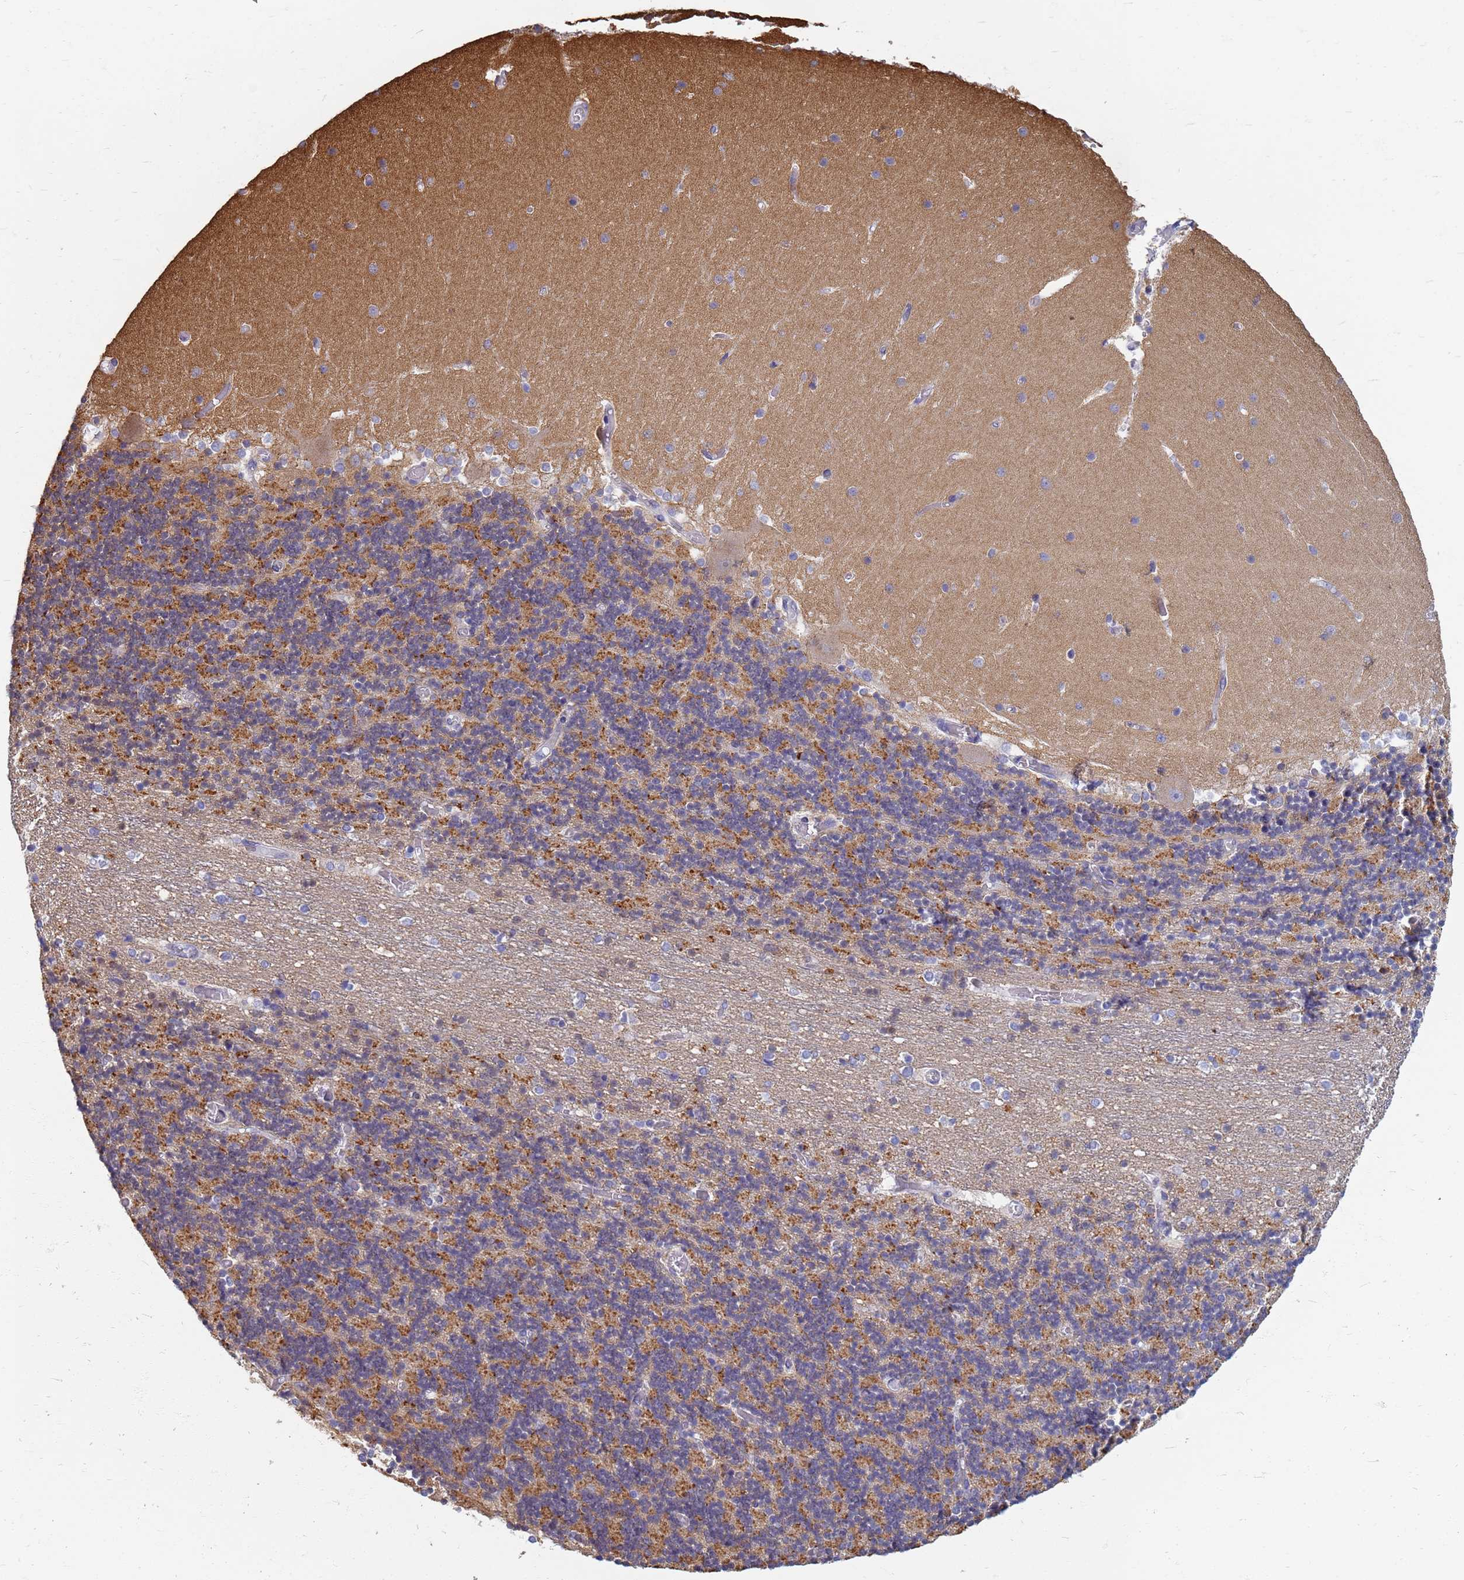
{"staining": {"intensity": "moderate", "quantity": "25%-75%", "location": "cytoplasmic/membranous"}, "tissue": "cerebellum", "cell_type": "Cells in granular layer", "image_type": "normal", "snomed": [{"axis": "morphology", "description": "Normal tissue, NOS"}, {"axis": "topography", "description": "Cerebellum"}], "caption": "This image exhibits immunohistochemistry staining of unremarkable cerebellum, with medium moderate cytoplasmic/membranous positivity in about 25%-75% of cells in granular layer.", "gene": "ATP6V1E1", "patient": {"sex": "female", "age": 28}}